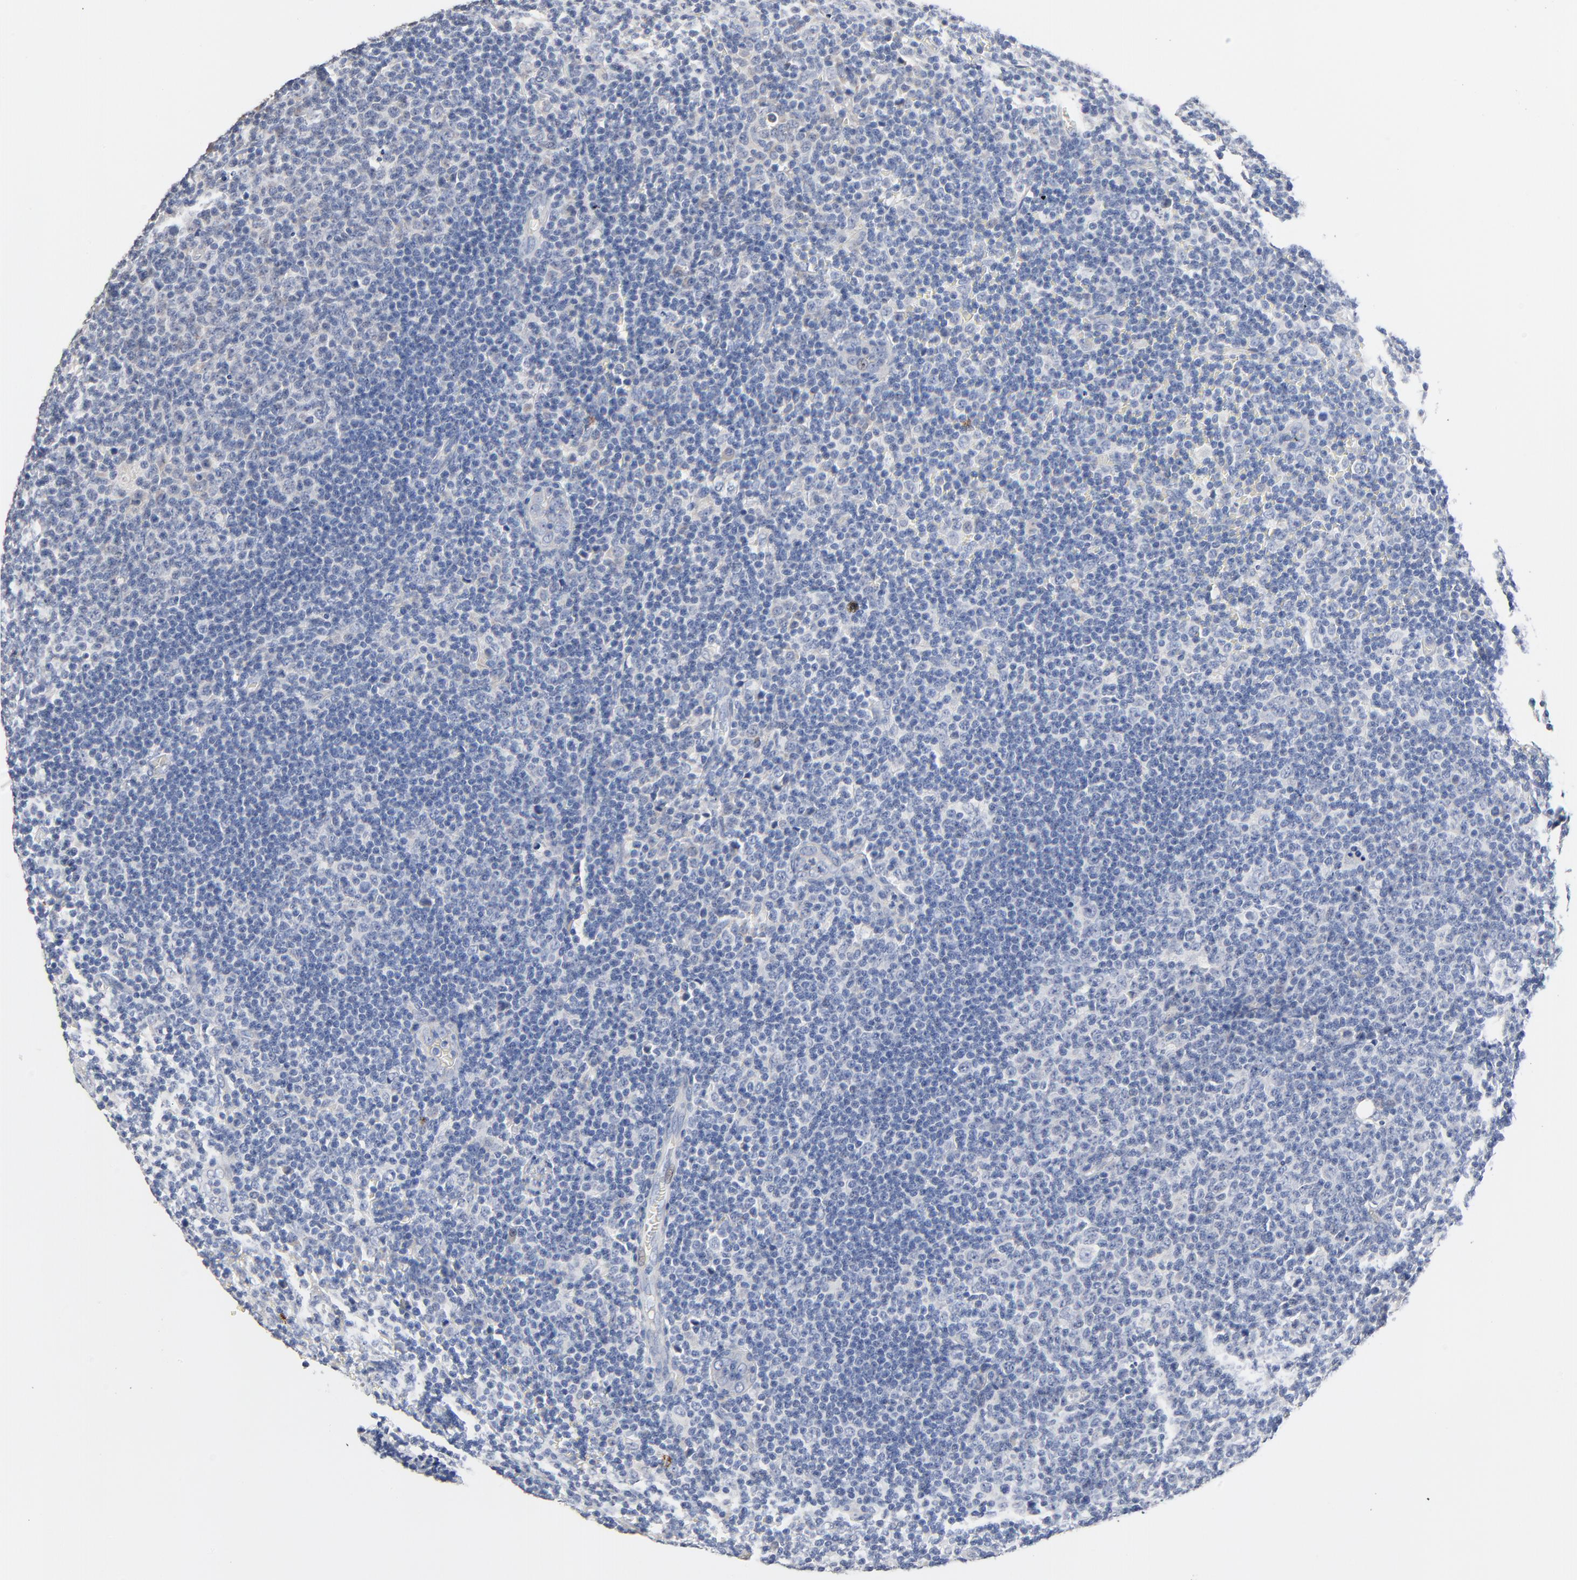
{"staining": {"intensity": "negative", "quantity": "none", "location": "none"}, "tissue": "lymphoma", "cell_type": "Tumor cells", "image_type": "cancer", "snomed": [{"axis": "morphology", "description": "Malignant lymphoma, non-Hodgkin's type, Low grade"}, {"axis": "topography", "description": "Lymph node"}], "caption": "DAB (3,3'-diaminobenzidine) immunohistochemical staining of malignant lymphoma, non-Hodgkin's type (low-grade) displays no significant expression in tumor cells.", "gene": "FBXL5", "patient": {"sex": "male", "age": 74}}